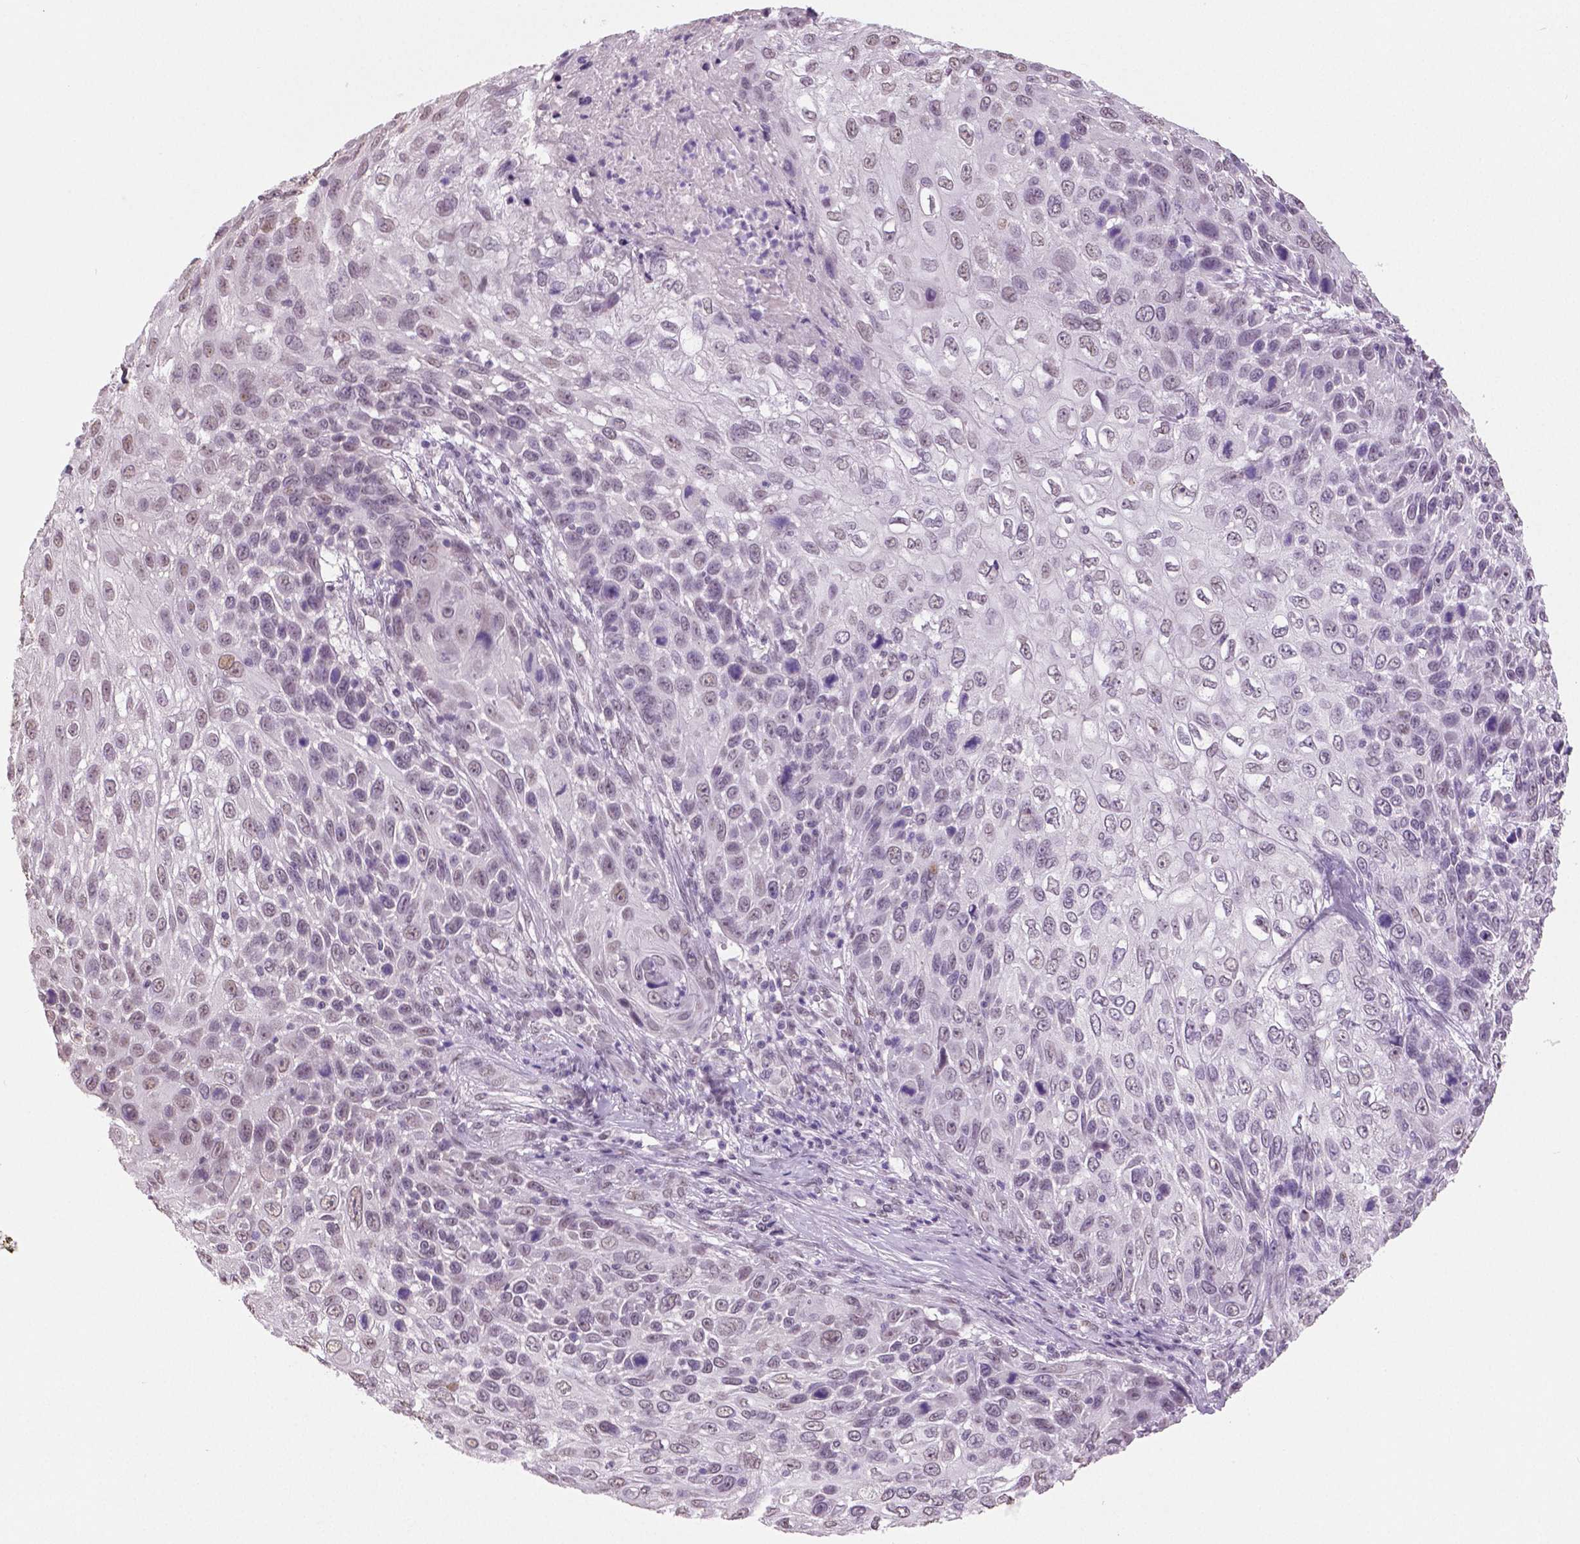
{"staining": {"intensity": "negative", "quantity": "none", "location": "none"}, "tissue": "skin cancer", "cell_type": "Tumor cells", "image_type": "cancer", "snomed": [{"axis": "morphology", "description": "Squamous cell carcinoma, NOS"}, {"axis": "topography", "description": "Skin"}], "caption": "Immunohistochemistry (IHC) micrograph of neoplastic tissue: human squamous cell carcinoma (skin) stained with DAB (3,3'-diaminobenzidine) demonstrates no significant protein expression in tumor cells. (DAB immunohistochemistry with hematoxylin counter stain).", "gene": "IGF2BP1", "patient": {"sex": "male", "age": 92}}